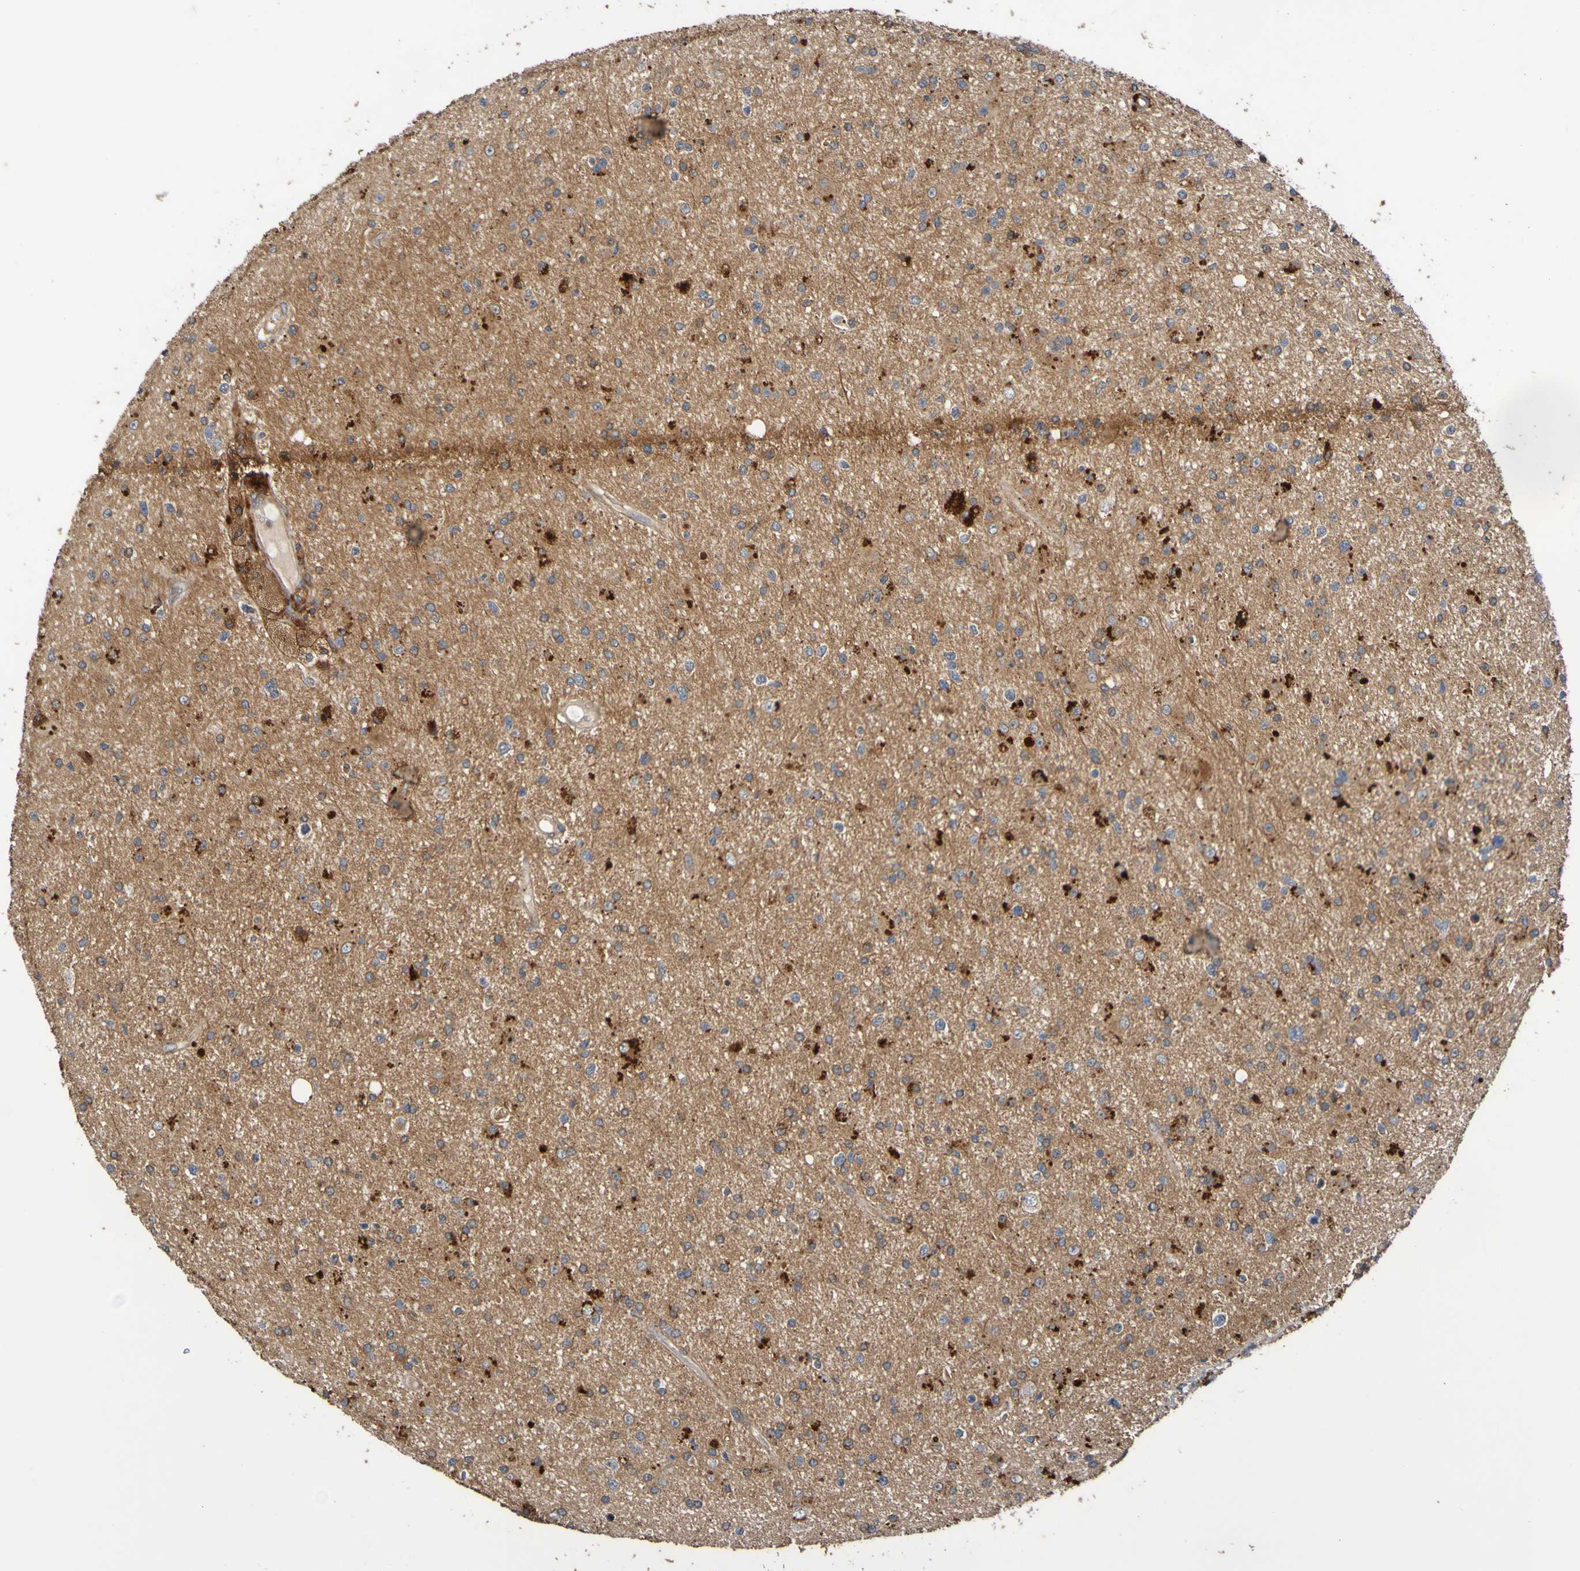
{"staining": {"intensity": "moderate", "quantity": "25%-75%", "location": "cytoplasmic/membranous"}, "tissue": "glioma", "cell_type": "Tumor cells", "image_type": "cancer", "snomed": [{"axis": "morphology", "description": "Glioma, malignant, High grade"}, {"axis": "topography", "description": "Brain"}], "caption": "Tumor cells show medium levels of moderate cytoplasmic/membranous positivity in approximately 25%-75% of cells in human glioma.", "gene": "UCN", "patient": {"sex": "male", "age": 33}}